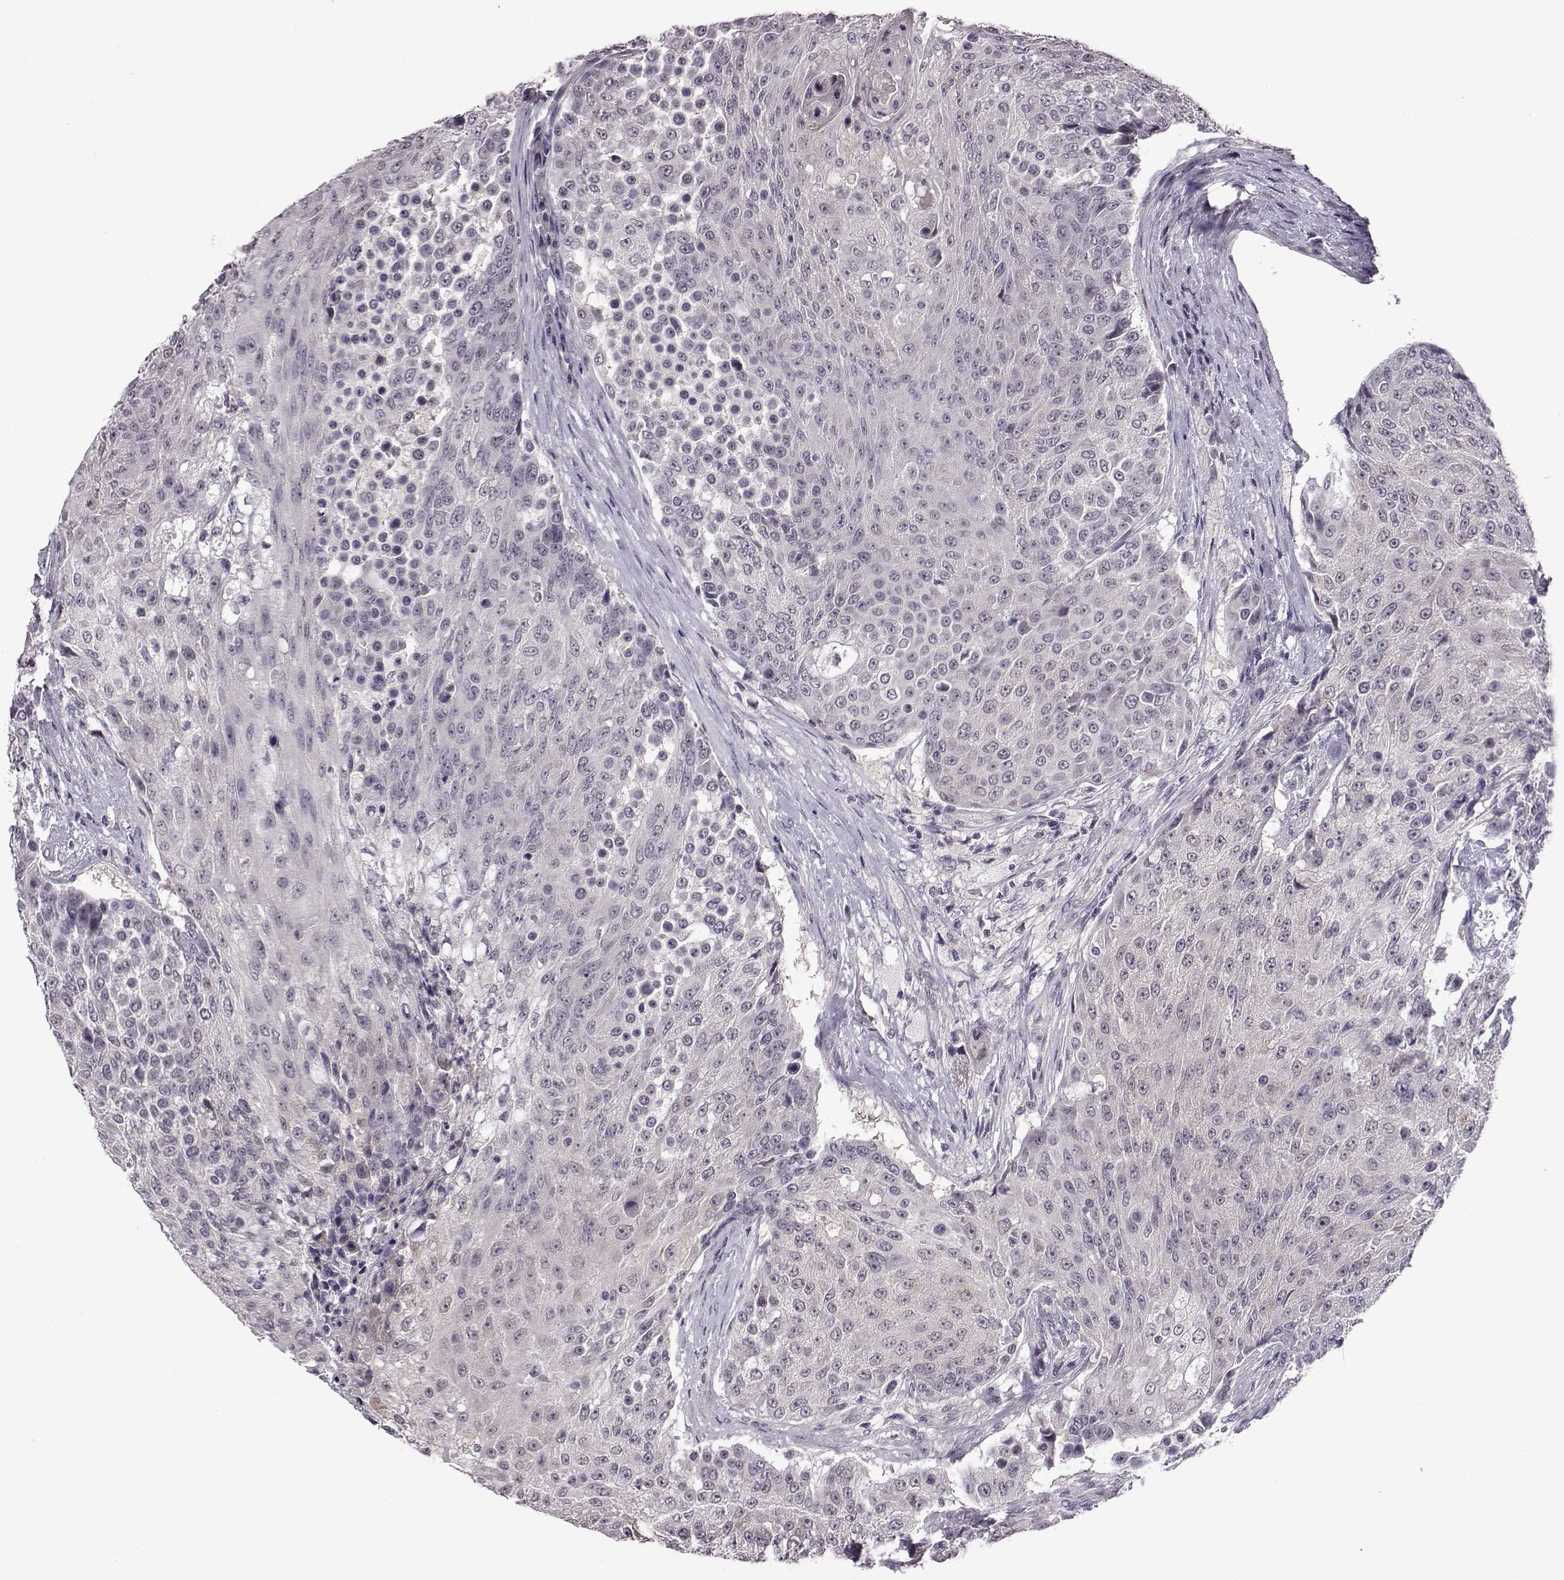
{"staining": {"intensity": "negative", "quantity": "none", "location": "none"}, "tissue": "urothelial cancer", "cell_type": "Tumor cells", "image_type": "cancer", "snomed": [{"axis": "morphology", "description": "Urothelial carcinoma, High grade"}, {"axis": "topography", "description": "Urinary bladder"}], "caption": "The micrograph shows no significant positivity in tumor cells of urothelial cancer.", "gene": "C10orf62", "patient": {"sex": "female", "age": 63}}